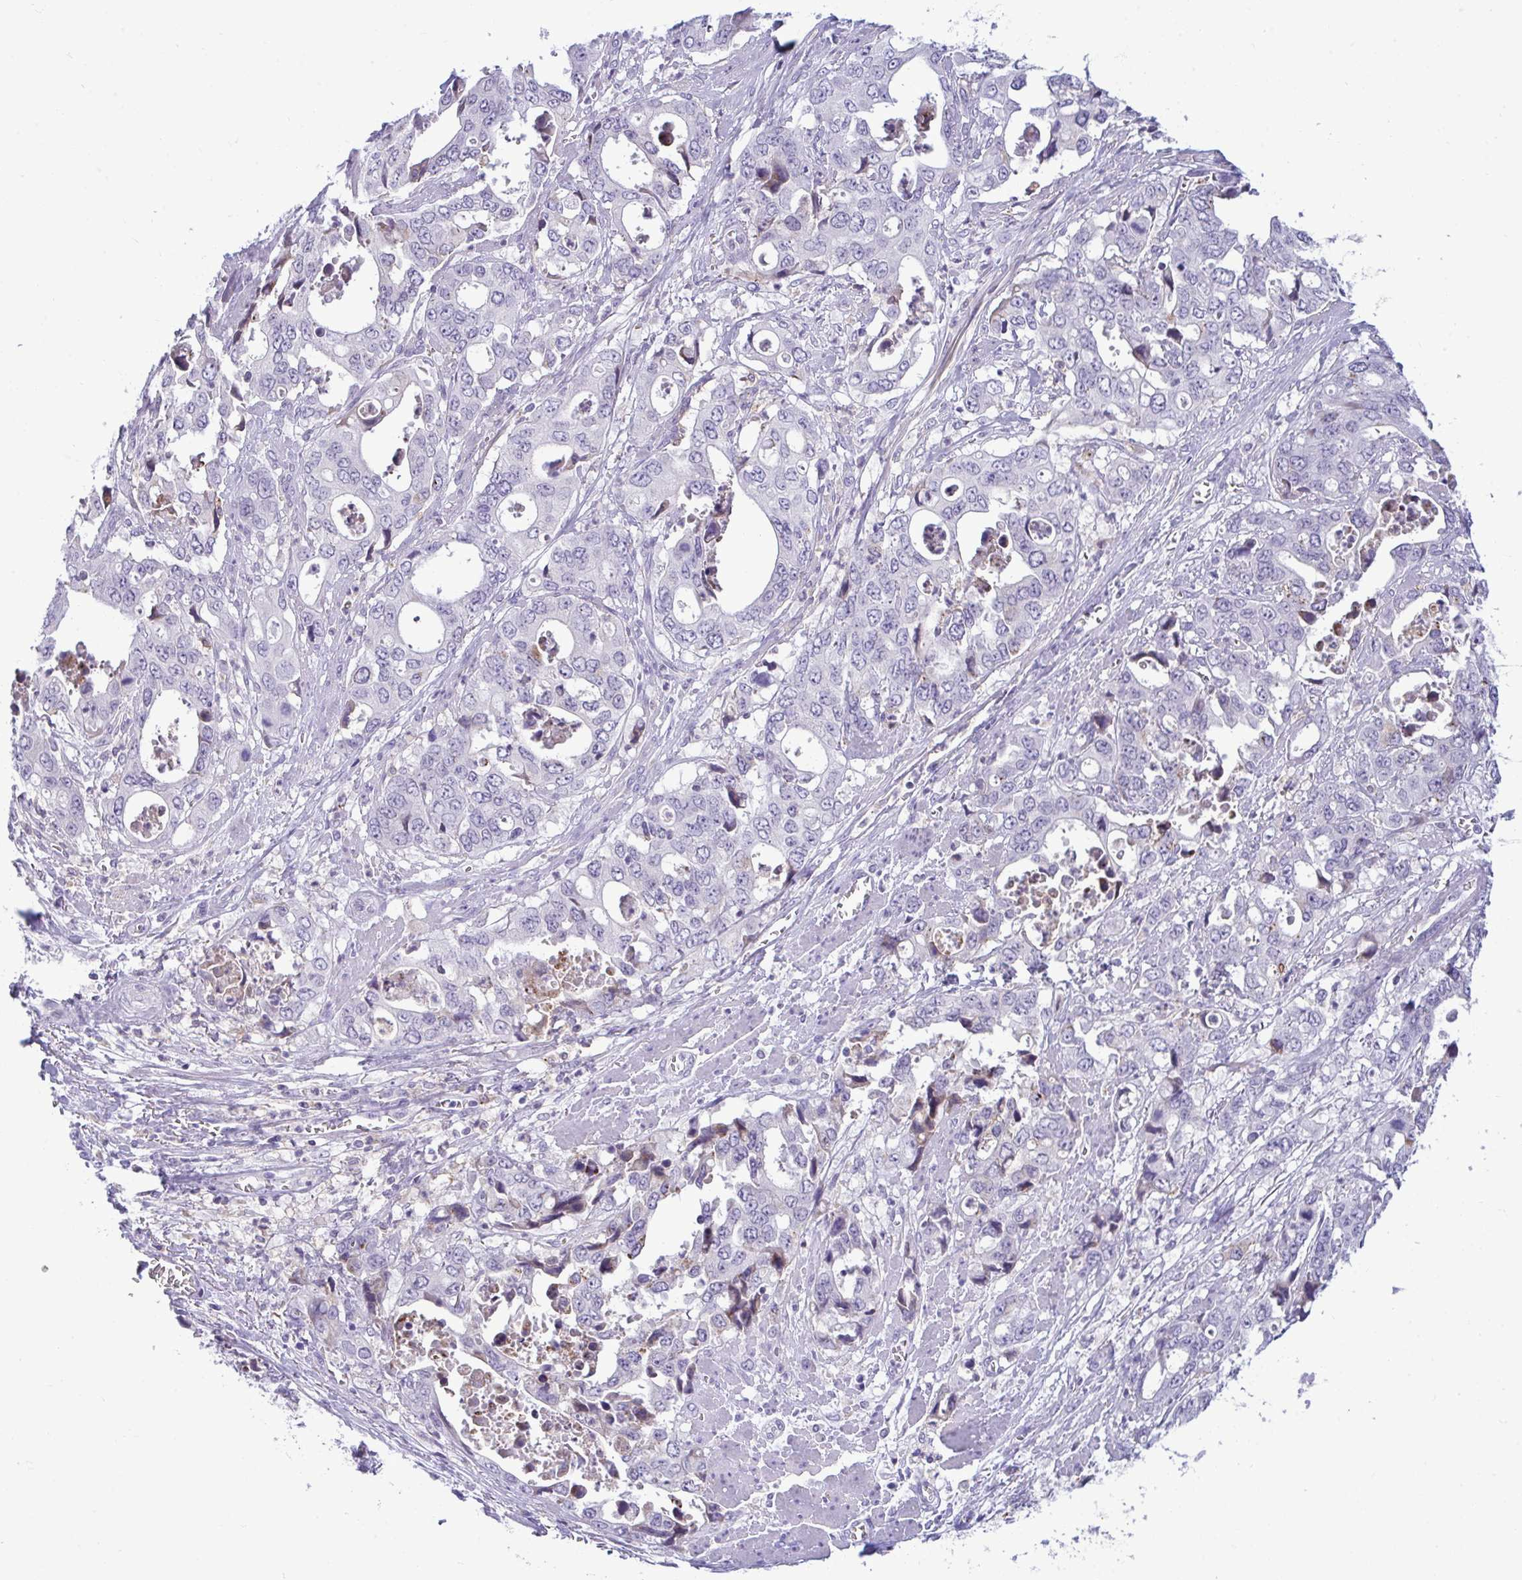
{"staining": {"intensity": "negative", "quantity": "none", "location": "none"}, "tissue": "stomach cancer", "cell_type": "Tumor cells", "image_type": "cancer", "snomed": [{"axis": "morphology", "description": "Adenocarcinoma, NOS"}, {"axis": "topography", "description": "Stomach, upper"}], "caption": "High power microscopy micrograph of an IHC histopathology image of stomach cancer (adenocarcinoma), revealing no significant staining in tumor cells.", "gene": "RGPD5", "patient": {"sex": "male", "age": 74}}